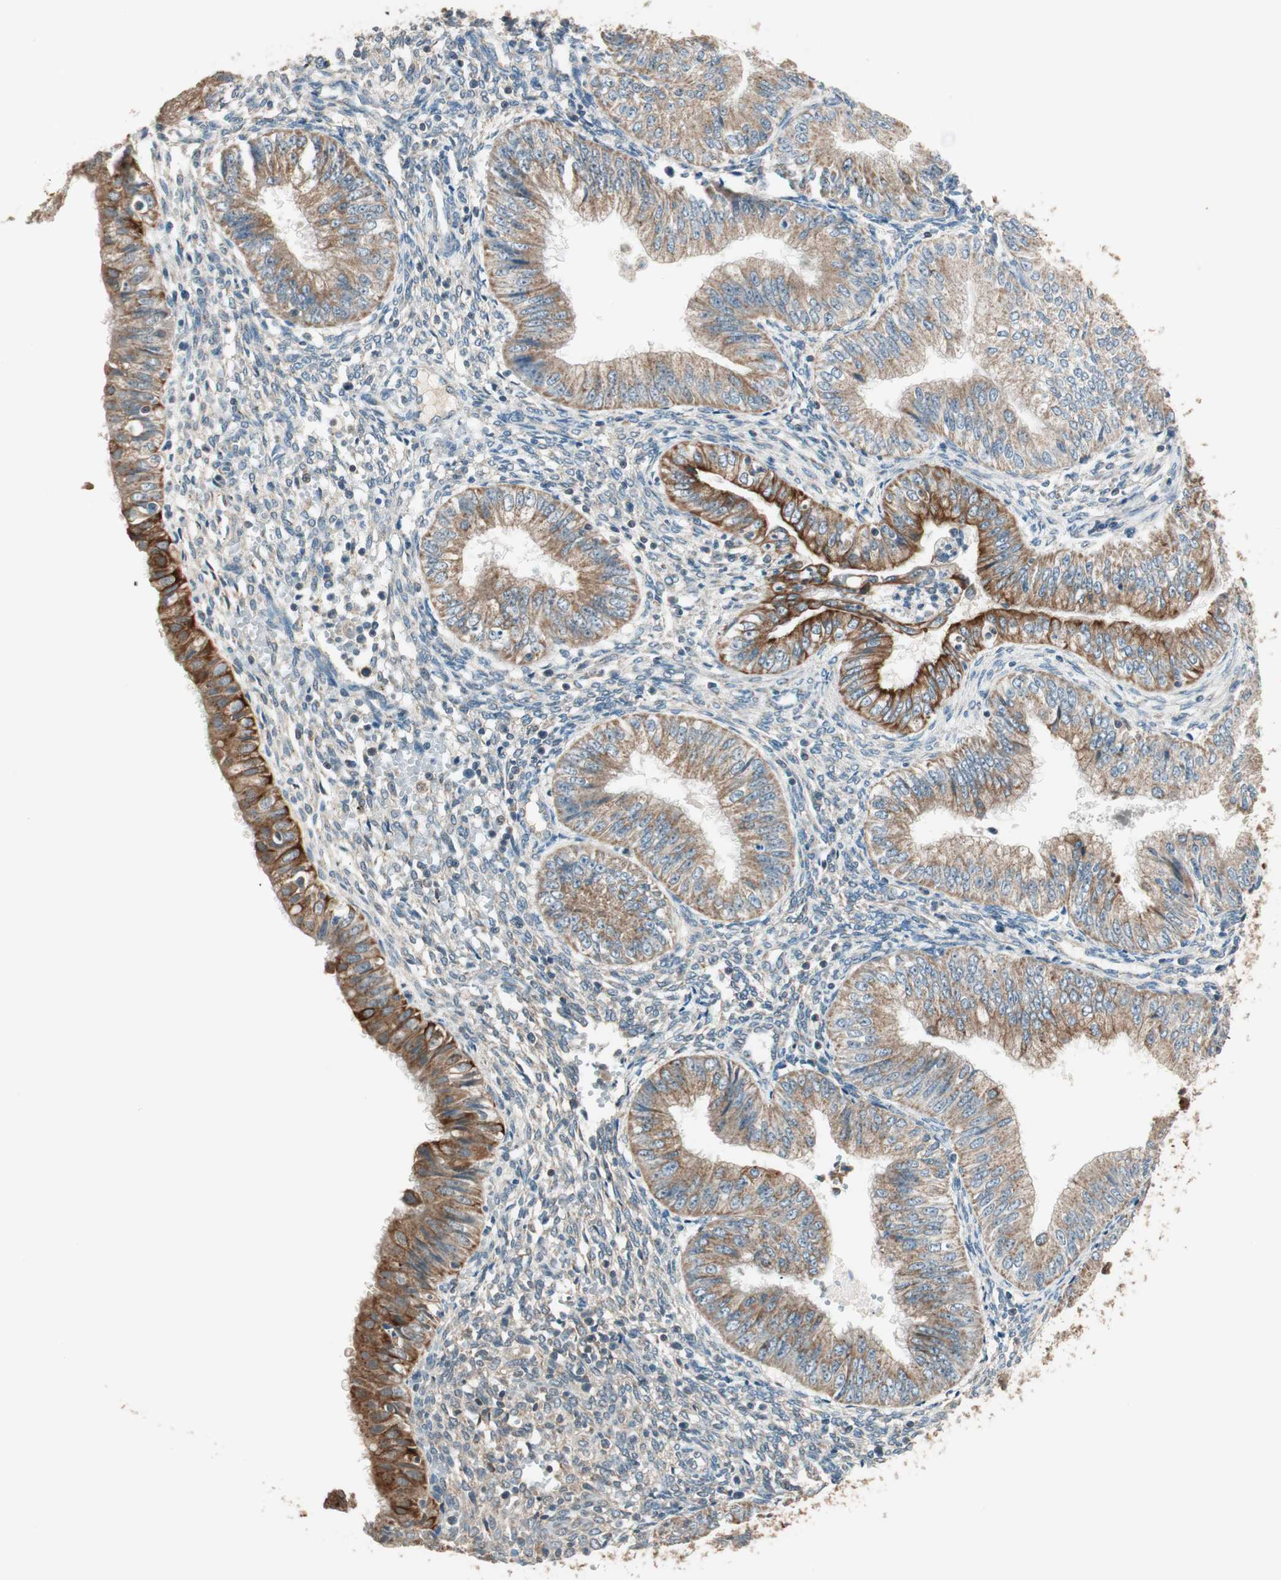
{"staining": {"intensity": "moderate", "quantity": ">75%", "location": "cytoplasmic/membranous"}, "tissue": "endometrial cancer", "cell_type": "Tumor cells", "image_type": "cancer", "snomed": [{"axis": "morphology", "description": "Normal tissue, NOS"}, {"axis": "morphology", "description": "Adenocarcinoma, NOS"}, {"axis": "topography", "description": "Endometrium"}], "caption": "Immunohistochemistry (IHC) staining of endometrial adenocarcinoma, which reveals medium levels of moderate cytoplasmic/membranous staining in approximately >75% of tumor cells indicating moderate cytoplasmic/membranous protein expression. The staining was performed using DAB (brown) for protein detection and nuclei were counterstained in hematoxylin (blue).", "gene": "TRIM21", "patient": {"sex": "female", "age": 53}}